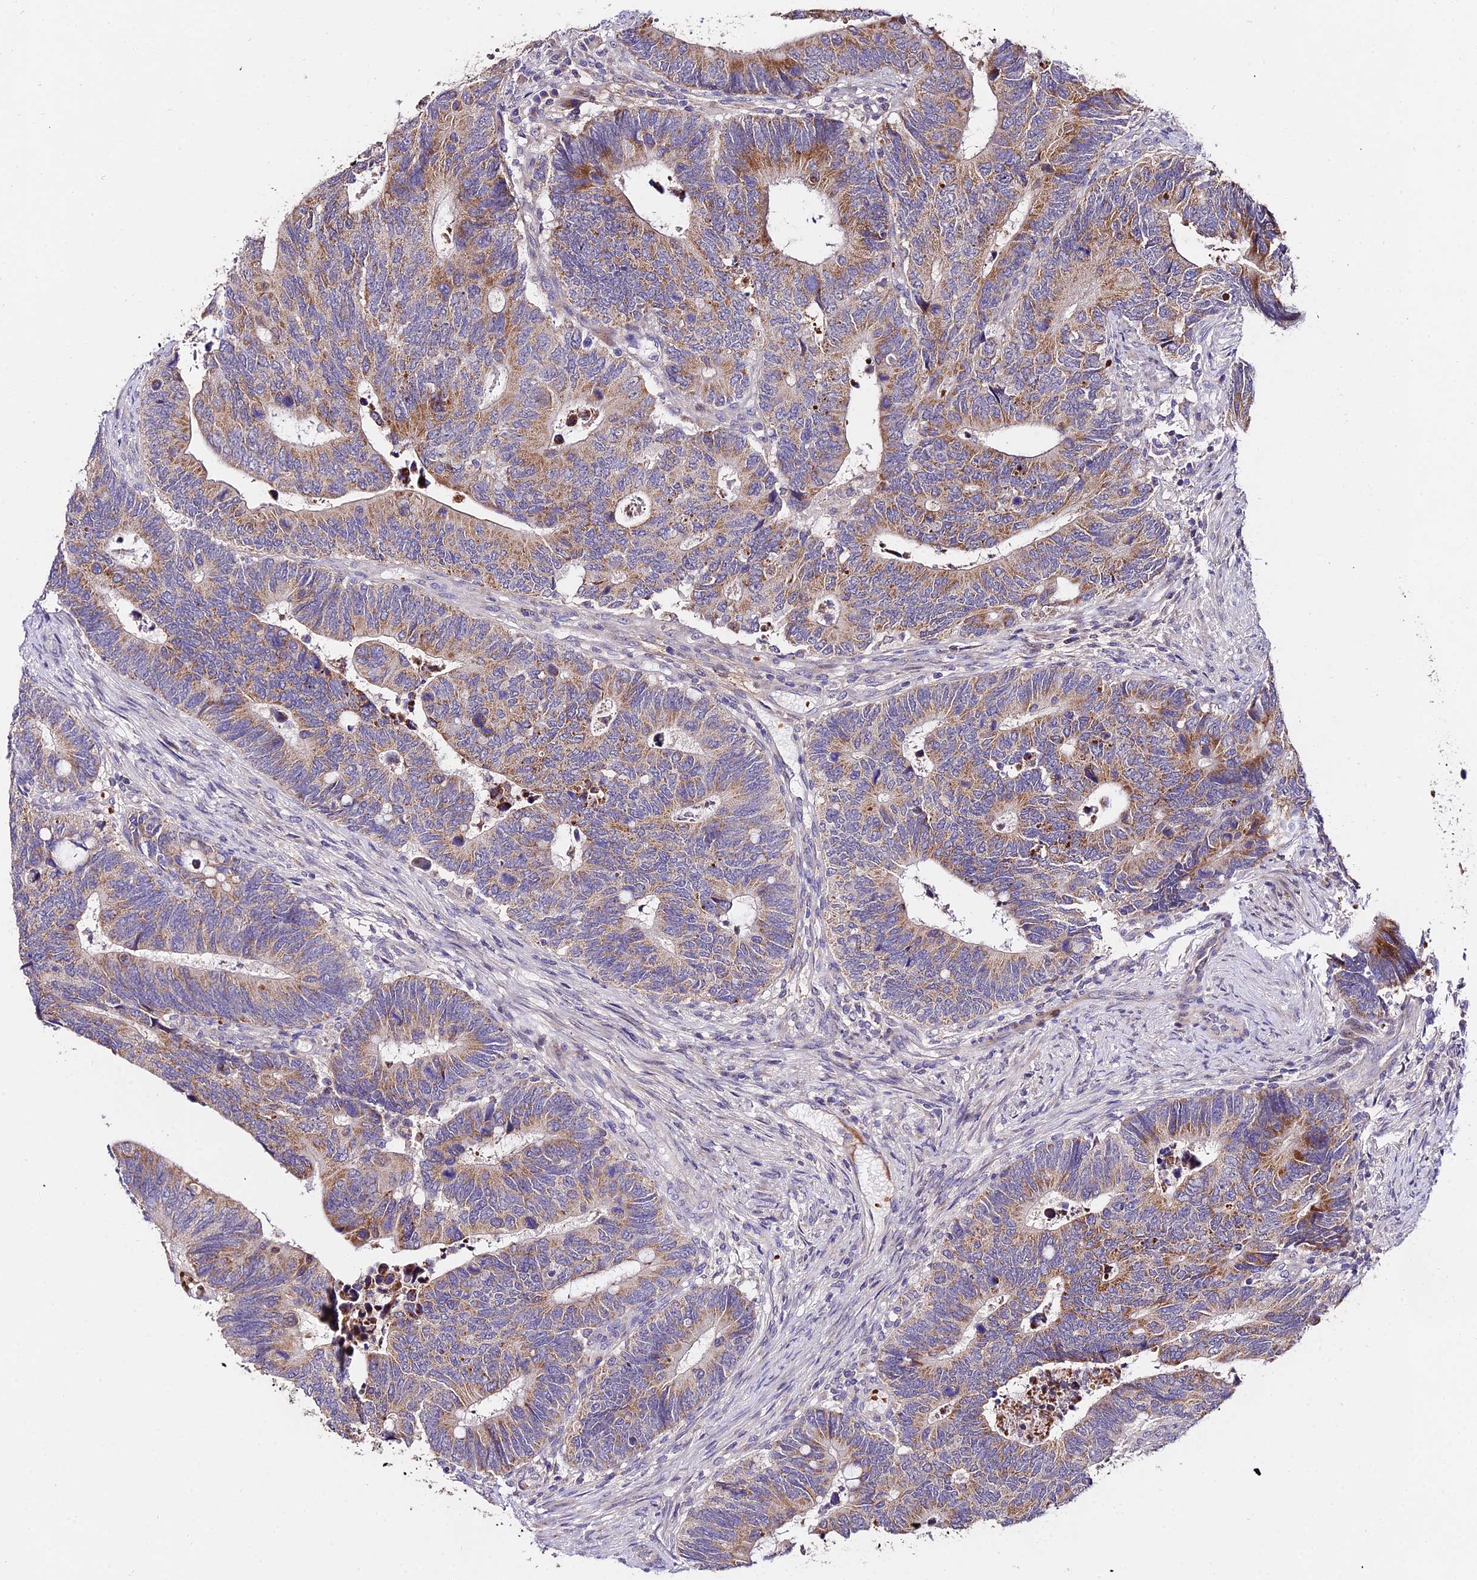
{"staining": {"intensity": "moderate", "quantity": ">75%", "location": "cytoplasmic/membranous"}, "tissue": "colorectal cancer", "cell_type": "Tumor cells", "image_type": "cancer", "snomed": [{"axis": "morphology", "description": "Adenocarcinoma, NOS"}, {"axis": "topography", "description": "Colon"}], "caption": "Immunohistochemistry (IHC) of human adenocarcinoma (colorectal) demonstrates medium levels of moderate cytoplasmic/membranous positivity in about >75% of tumor cells.", "gene": "WDR5B", "patient": {"sex": "male", "age": 87}}